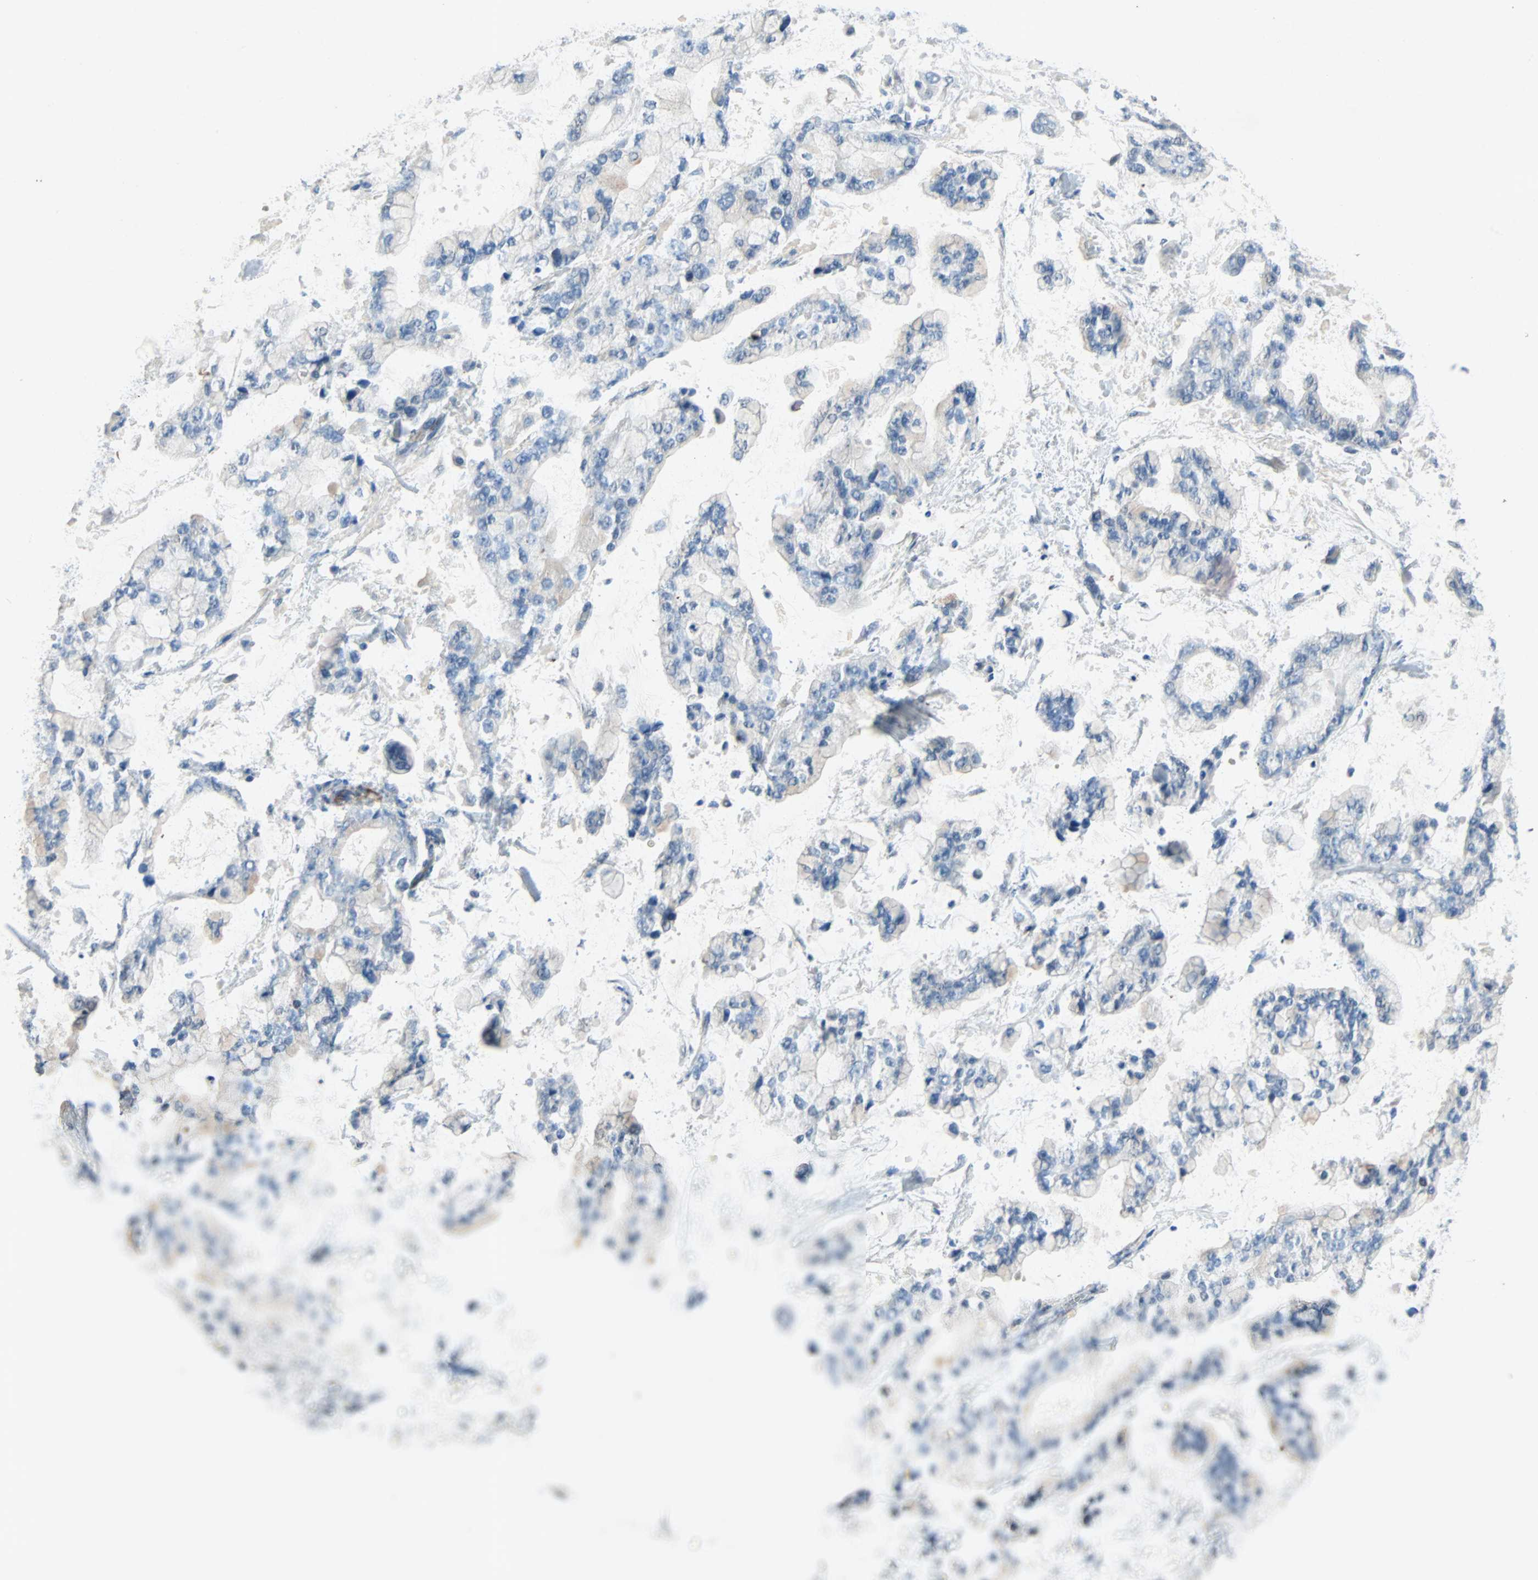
{"staining": {"intensity": "negative", "quantity": "none", "location": "none"}, "tissue": "stomach cancer", "cell_type": "Tumor cells", "image_type": "cancer", "snomed": [{"axis": "morphology", "description": "Normal tissue, NOS"}, {"axis": "morphology", "description": "Adenocarcinoma, NOS"}, {"axis": "topography", "description": "Stomach, upper"}, {"axis": "topography", "description": "Stomach"}], "caption": "IHC image of human stomach adenocarcinoma stained for a protein (brown), which reveals no positivity in tumor cells. (Brightfield microscopy of DAB immunohistochemistry at high magnification).", "gene": "PCDHB2", "patient": {"sex": "male", "age": 76}}